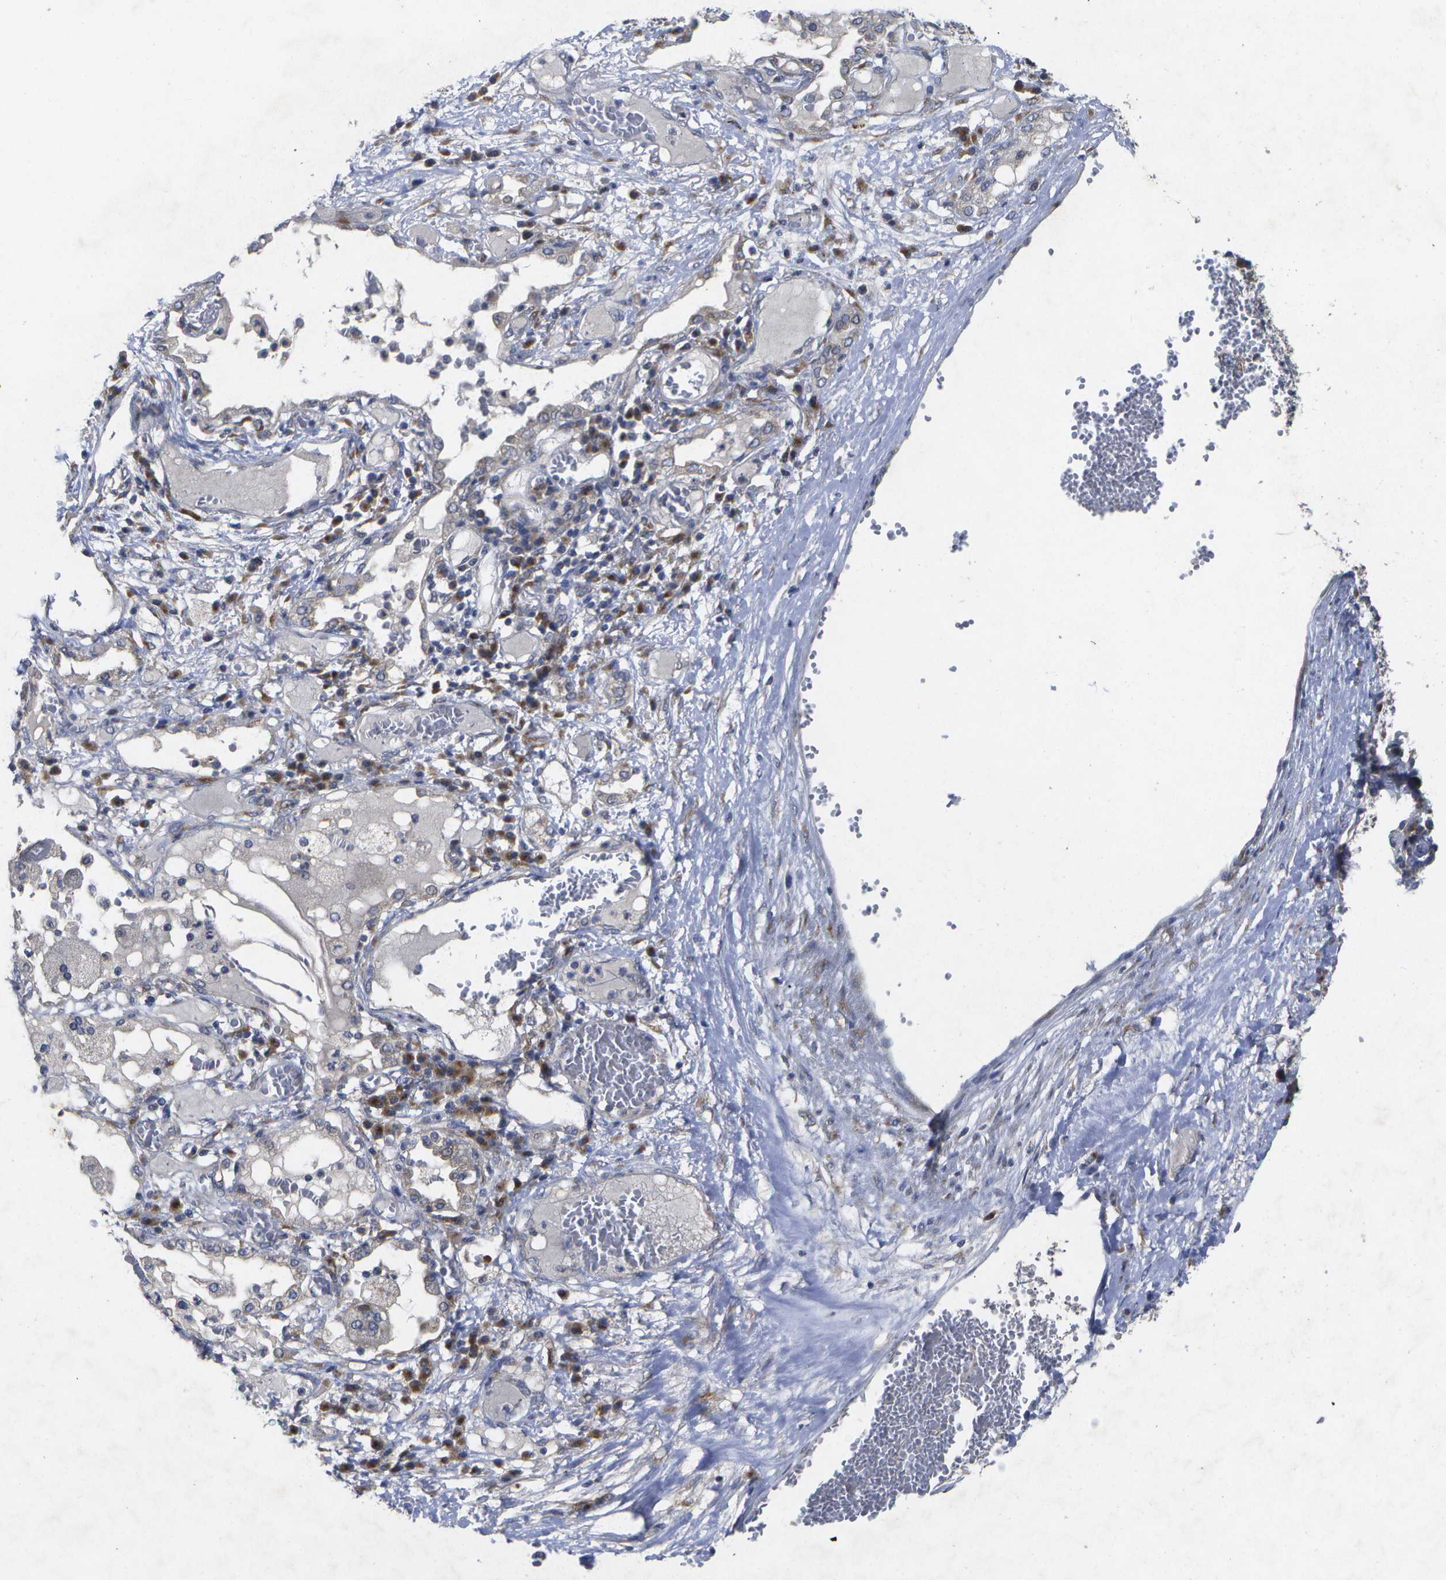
{"staining": {"intensity": "negative", "quantity": "none", "location": "none"}, "tissue": "lung cancer", "cell_type": "Tumor cells", "image_type": "cancer", "snomed": [{"axis": "morphology", "description": "Squamous cell carcinoma, NOS"}, {"axis": "topography", "description": "Lung"}], "caption": "DAB immunohistochemical staining of human squamous cell carcinoma (lung) demonstrates no significant expression in tumor cells.", "gene": "KDELR1", "patient": {"sex": "male", "age": 71}}